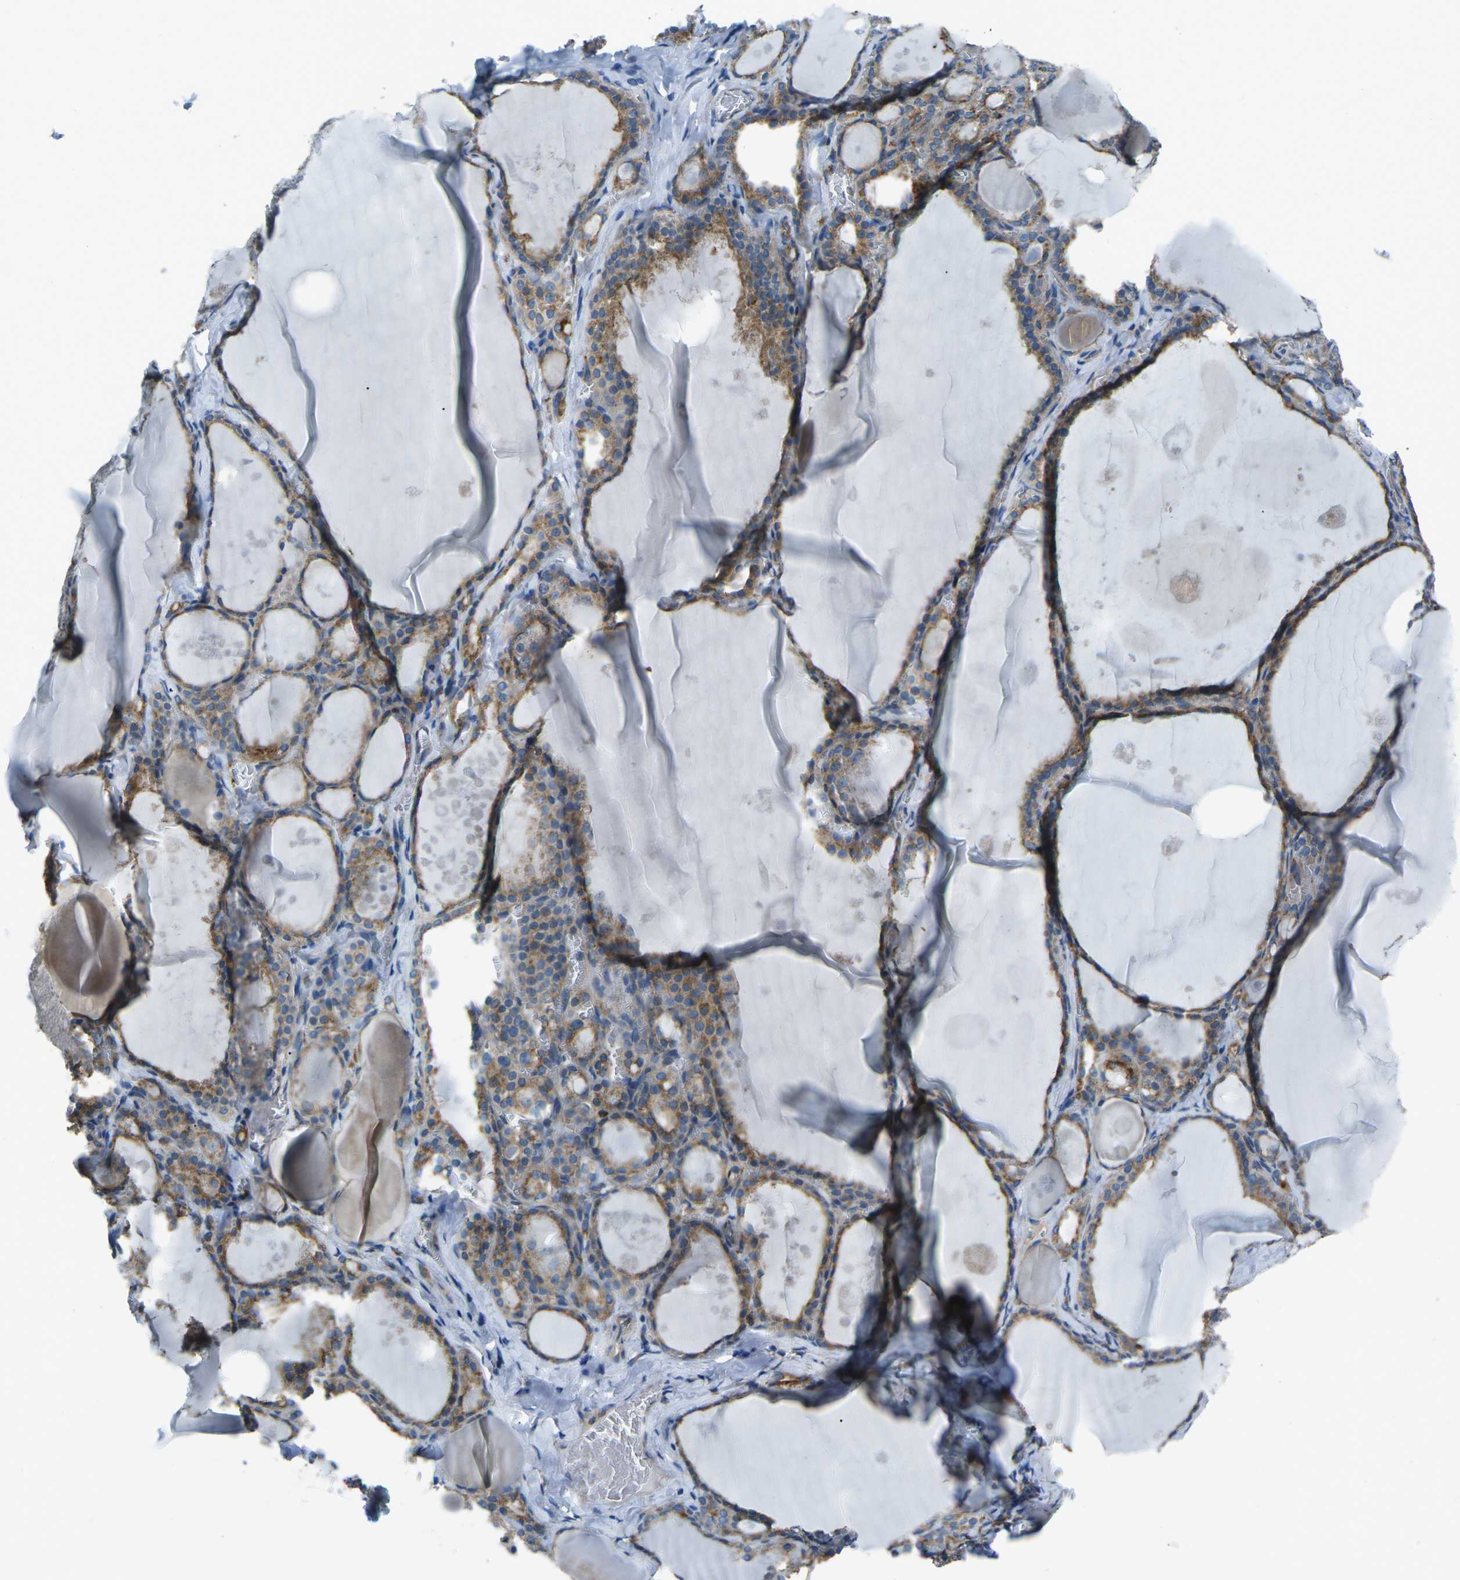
{"staining": {"intensity": "moderate", "quantity": ">75%", "location": "cytoplasmic/membranous"}, "tissue": "thyroid gland", "cell_type": "Glandular cells", "image_type": "normal", "snomed": [{"axis": "morphology", "description": "Normal tissue, NOS"}, {"axis": "topography", "description": "Thyroid gland"}], "caption": "This micrograph exhibits unremarkable thyroid gland stained with IHC to label a protein in brown. The cytoplasmic/membranous of glandular cells show moderate positivity for the protein. Nuclei are counter-stained blue.", "gene": "CDK17", "patient": {"sex": "male", "age": 56}}